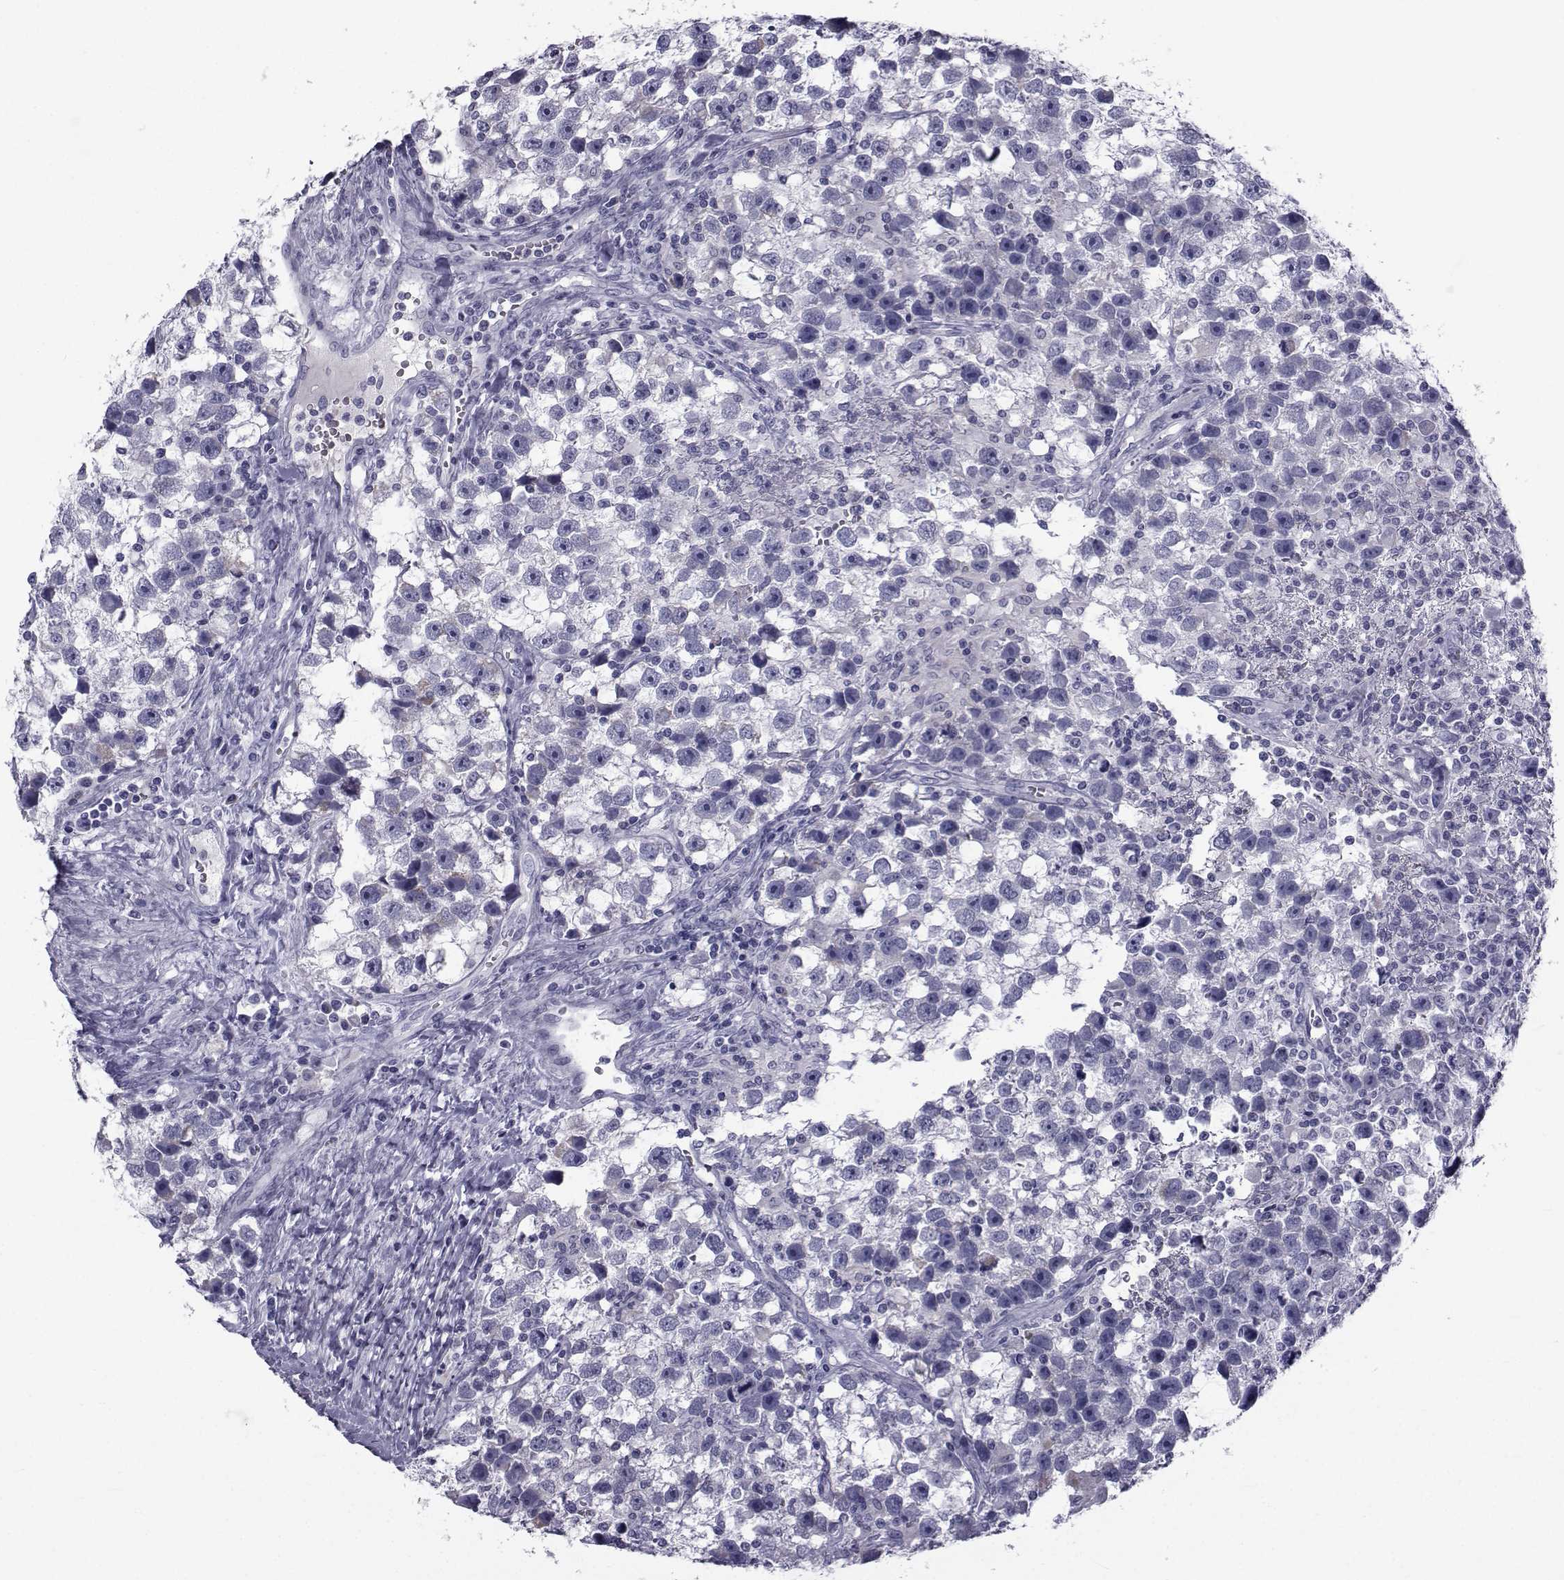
{"staining": {"intensity": "negative", "quantity": "none", "location": "none"}, "tissue": "testis cancer", "cell_type": "Tumor cells", "image_type": "cancer", "snomed": [{"axis": "morphology", "description": "Seminoma, NOS"}, {"axis": "topography", "description": "Testis"}], "caption": "Seminoma (testis) stained for a protein using IHC shows no positivity tumor cells.", "gene": "FDXR", "patient": {"sex": "male", "age": 43}}